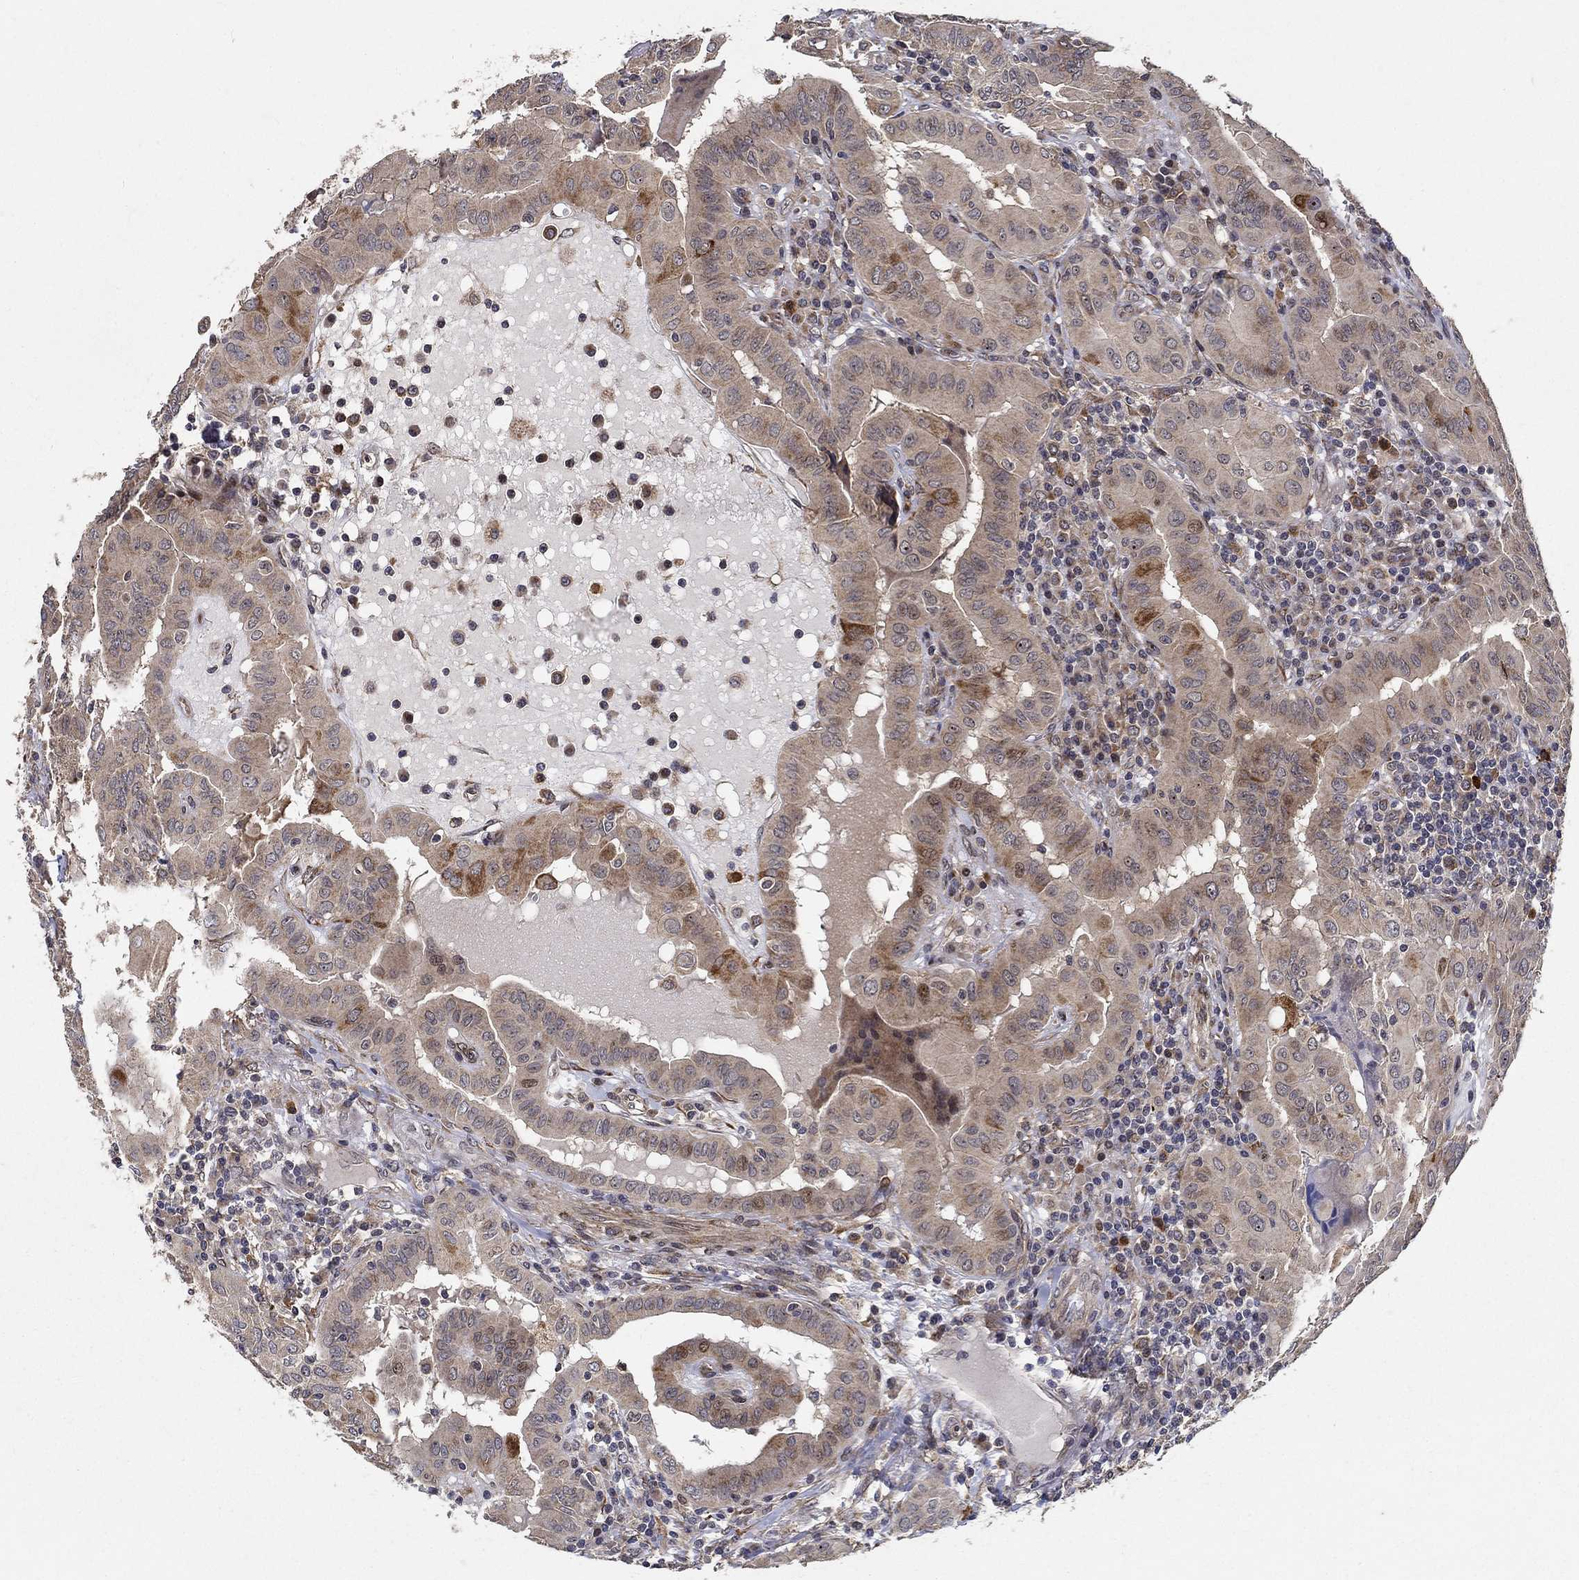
{"staining": {"intensity": "strong", "quantity": "<25%", "location": "cytoplasmic/membranous"}, "tissue": "thyroid cancer", "cell_type": "Tumor cells", "image_type": "cancer", "snomed": [{"axis": "morphology", "description": "Papillary adenocarcinoma, NOS"}, {"axis": "topography", "description": "Thyroid gland"}], "caption": "Immunohistochemical staining of thyroid papillary adenocarcinoma reveals medium levels of strong cytoplasmic/membranous protein expression in approximately <25% of tumor cells. (Brightfield microscopy of DAB IHC at high magnification).", "gene": "ZNF594", "patient": {"sex": "female", "age": 37}}